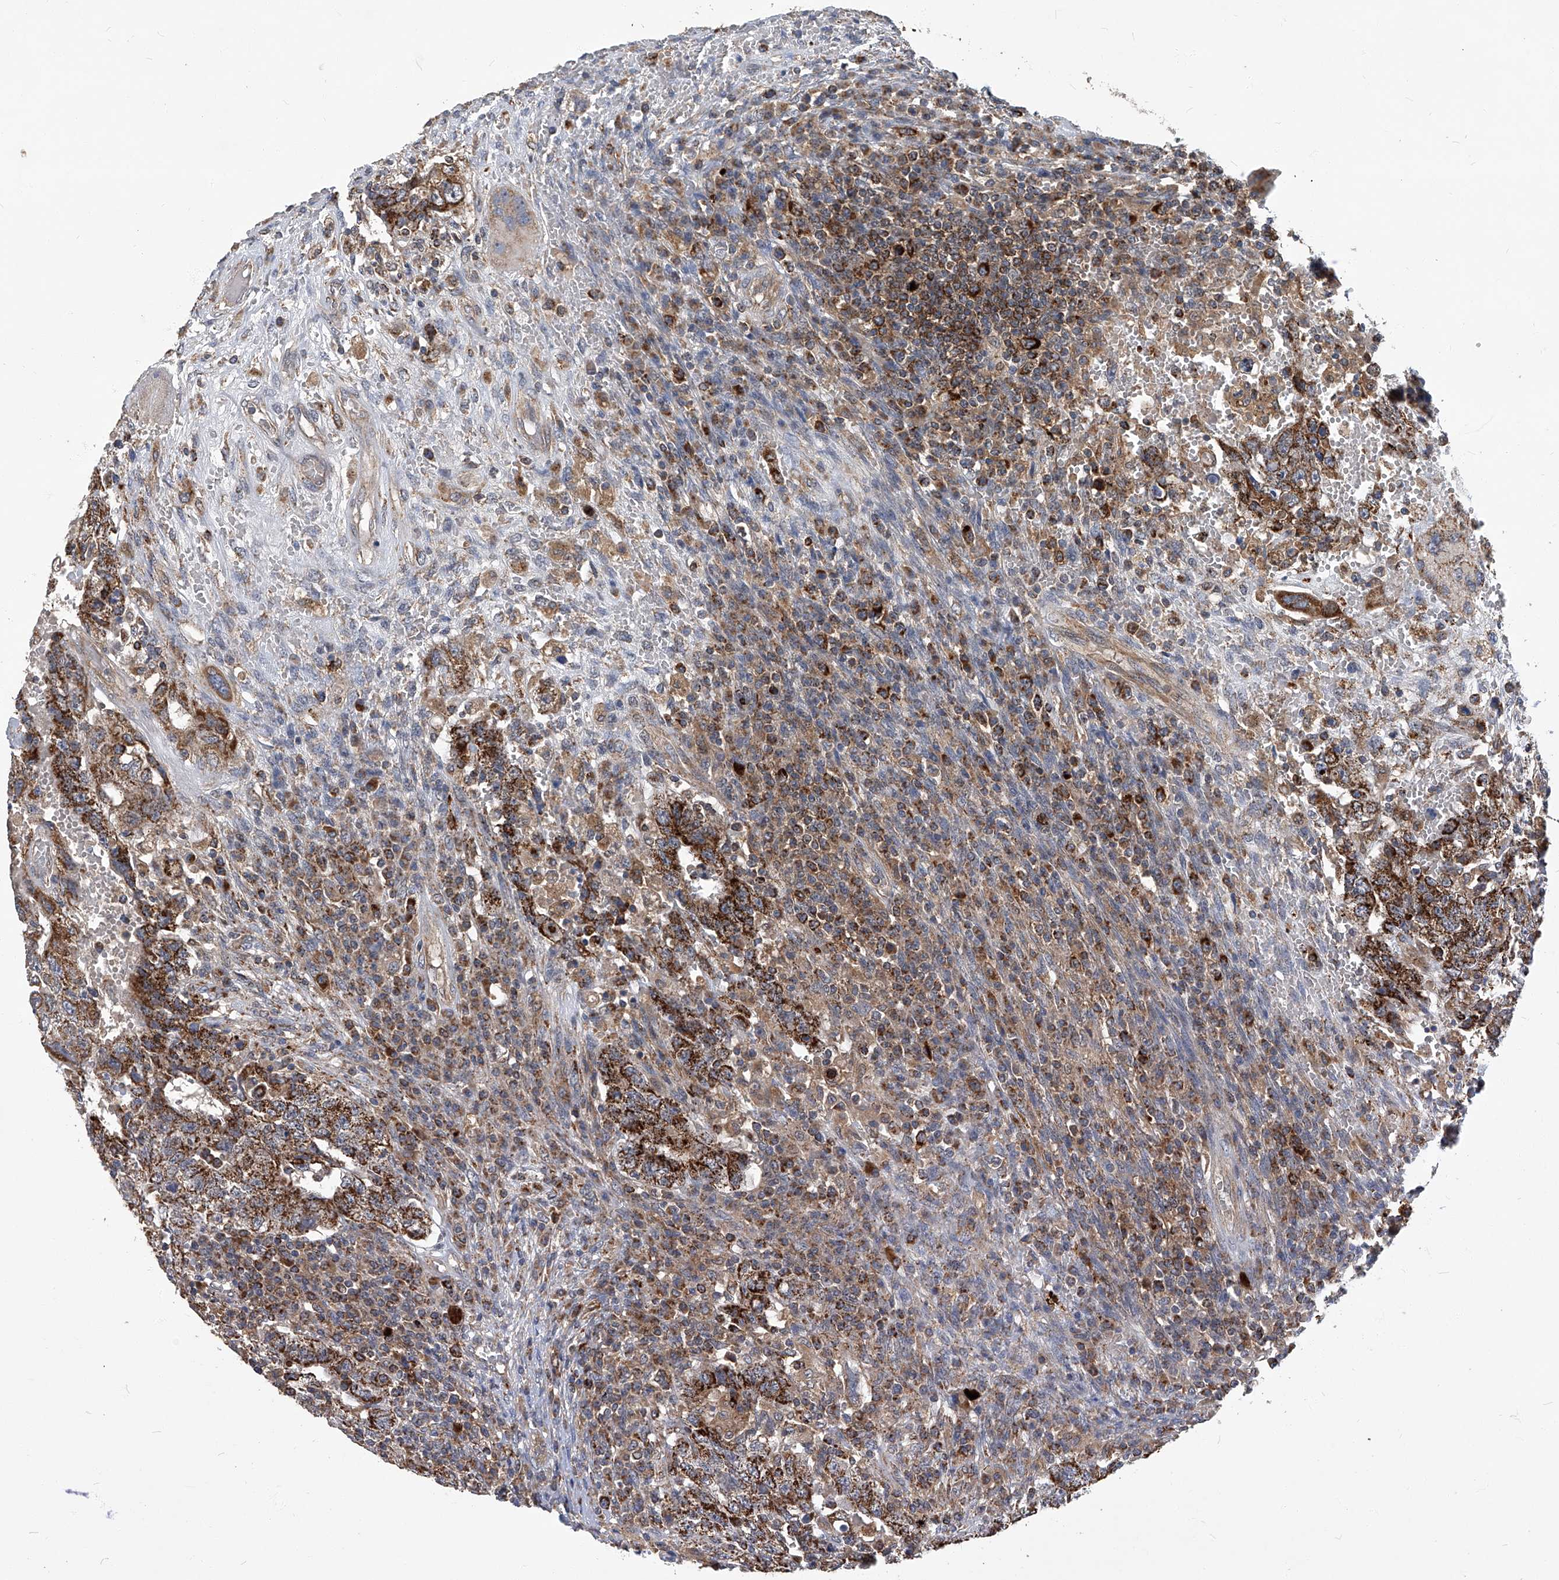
{"staining": {"intensity": "strong", "quantity": ">75%", "location": "cytoplasmic/membranous"}, "tissue": "testis cancer", "cell_type": "Tumor cells", "image_type": "cancer", "snomed": [{"axis": "morphology", "description": "Carcinoma, Embryonal, NOS"}, {"axis": "topography", "description": "Testis"}], "caption": "Tumor cells reveal strong cytoplasmic/membranous expression in approximately >75% of cells in testis embryonal carcinoma. Using DAB (brown) and hematoxylin (blue) stains, captured at high magnification using brightfield microscopy.", "gene": "TNFRSF13B", "patient": {"sex": "male", "age": 26}}